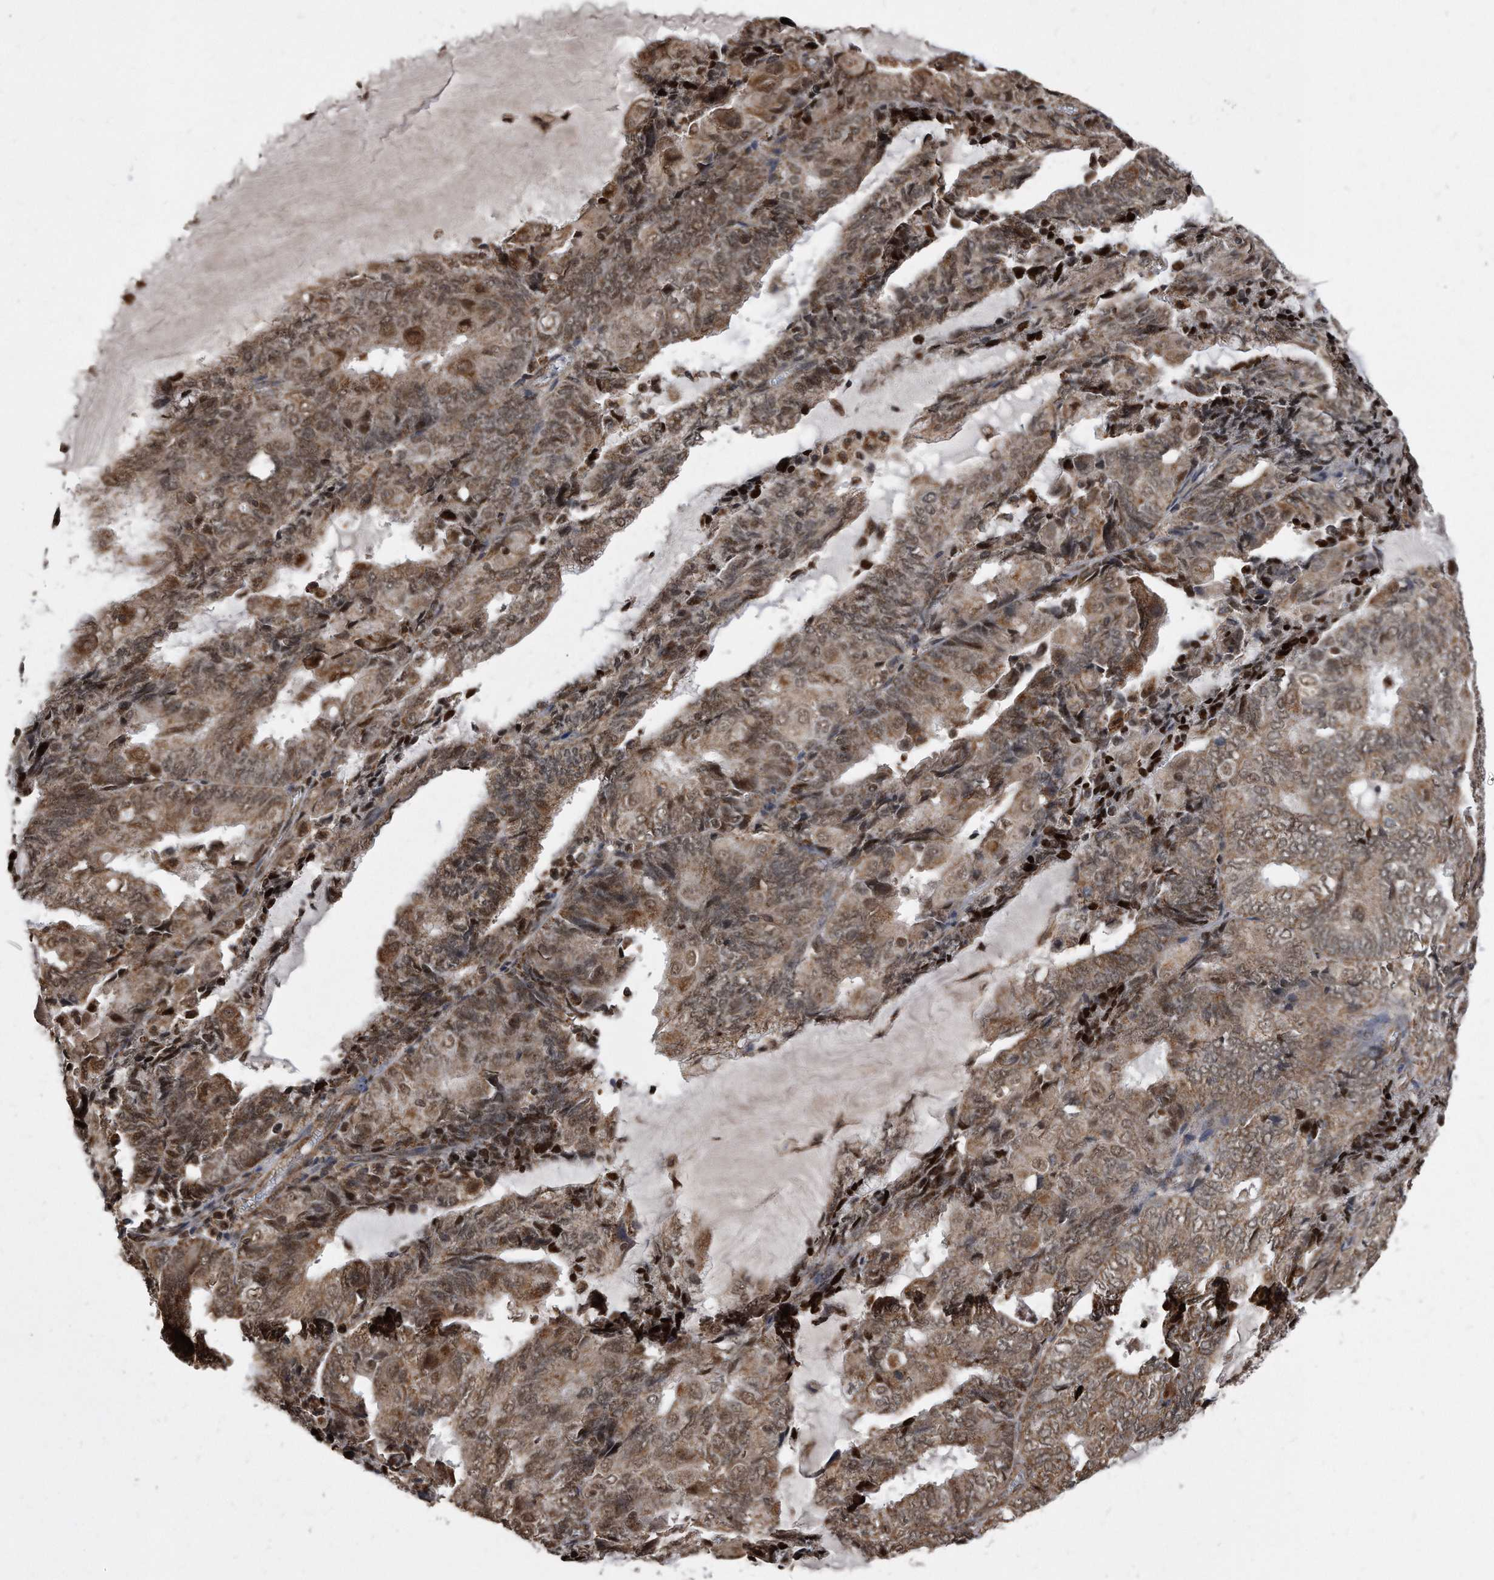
{"staining": {"intensity": "moderate", "quantity": ">75%", "location": "cytoplasmic/membranous,nuclear"}, "tissue": "endometrial cancer", "cell_type": "Tumor cells", "image_type": "cancer", "snomed": [{"axis": "morphology", "description": "Adenocarcinoma, NOS"}, {"axis": "topography", "description": "Endometrium"}], "caption": "Endometrial cancer stained for a protein exhibits moderate cytoplasmic/membranous and nuclear positivity in tumor cells.", "gene": "DUSP22", "patient": {"sex": "female", "age": 81}}